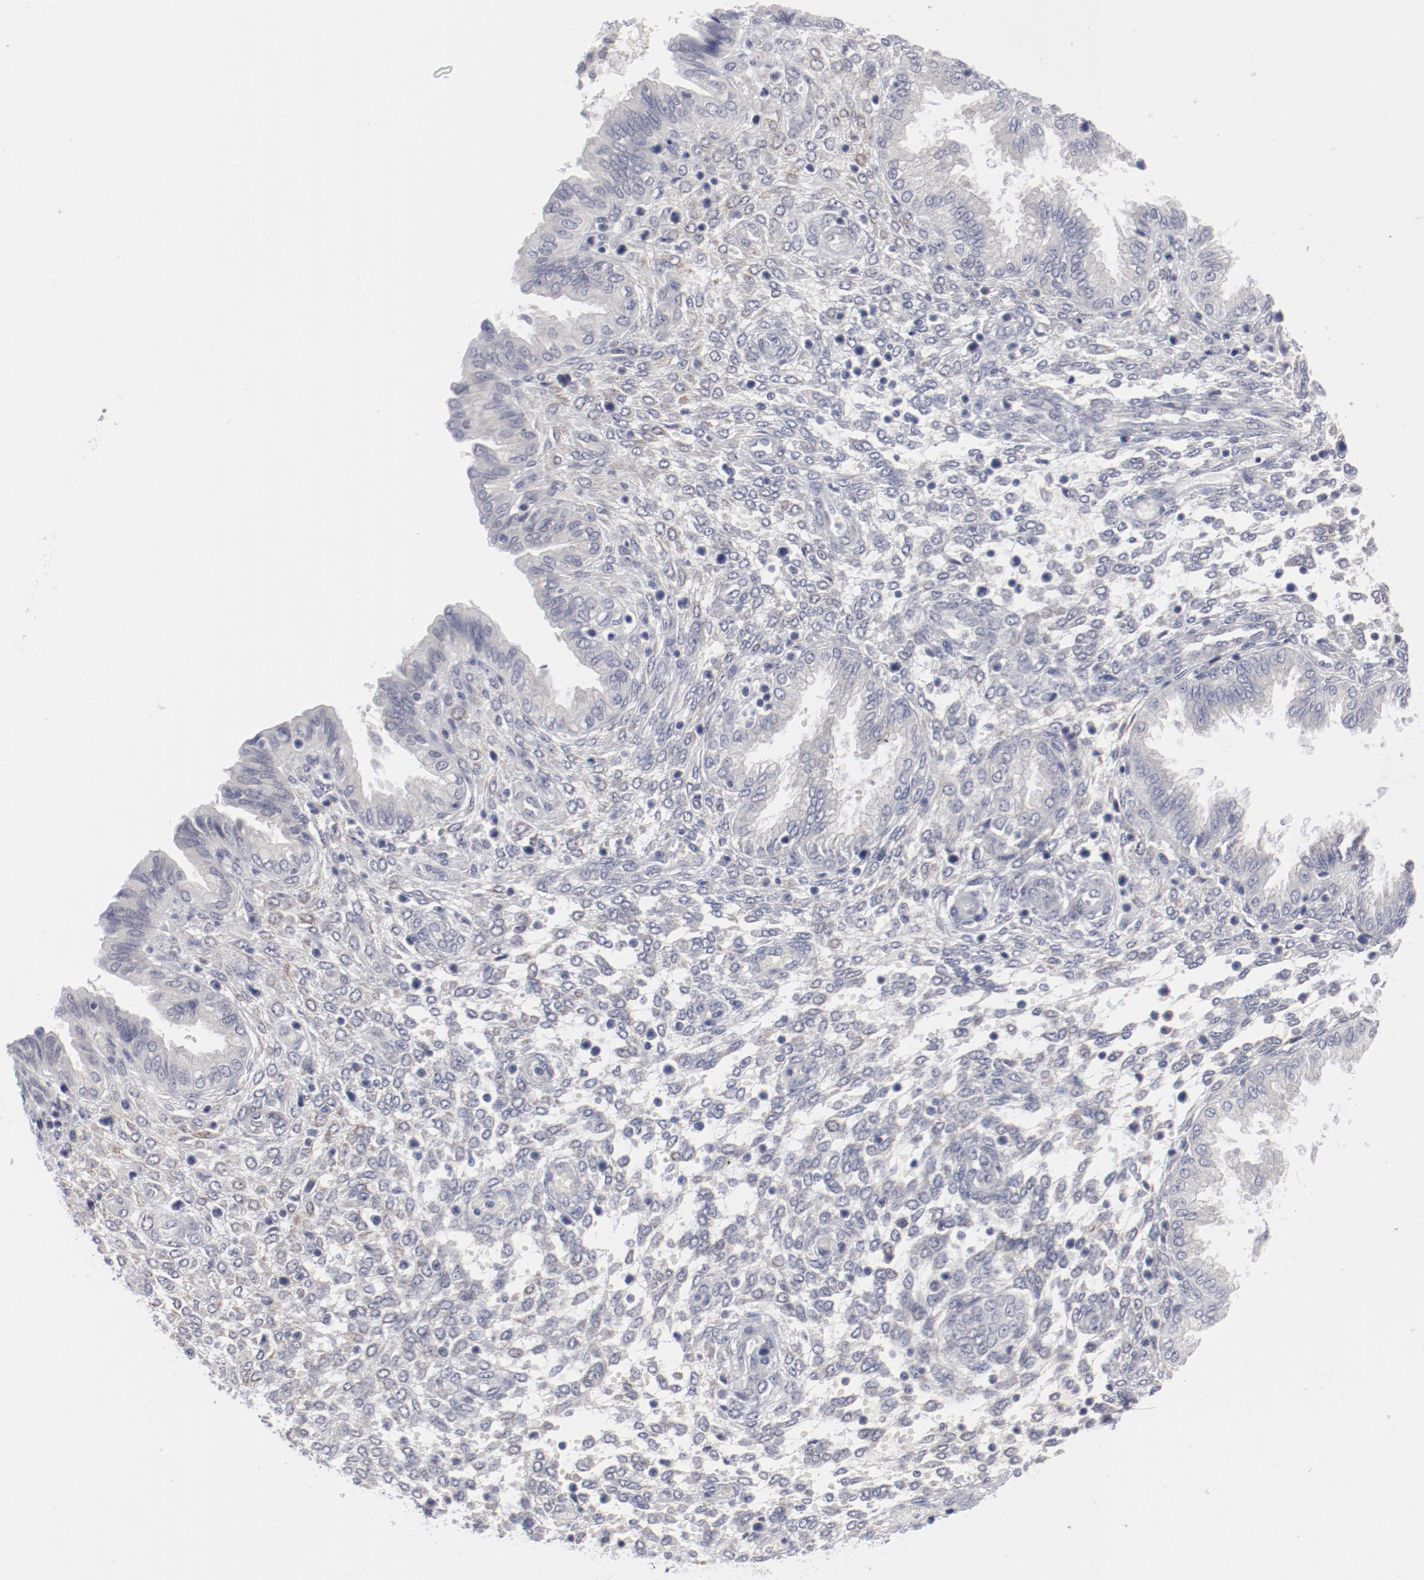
{"staining": {"intensity": "negative", "quantity": "none", "location": "none"}, "tissue": "endometrium", "cell_type": "Cells in endometrial stroma", "image_type": "normal", "snomed": [{"axis": "morphology", "description": "Normal tissue, NOS"}, {"axis": "topography", "description": "Endometrium"}], "caption": "Immunohistochemistry (IHC) of unremarkable human endometrium displays no positivity in cells in endometrial stroma.", "gene": "SH3BGR", "patient": {"sex": "female", "age": 33}}